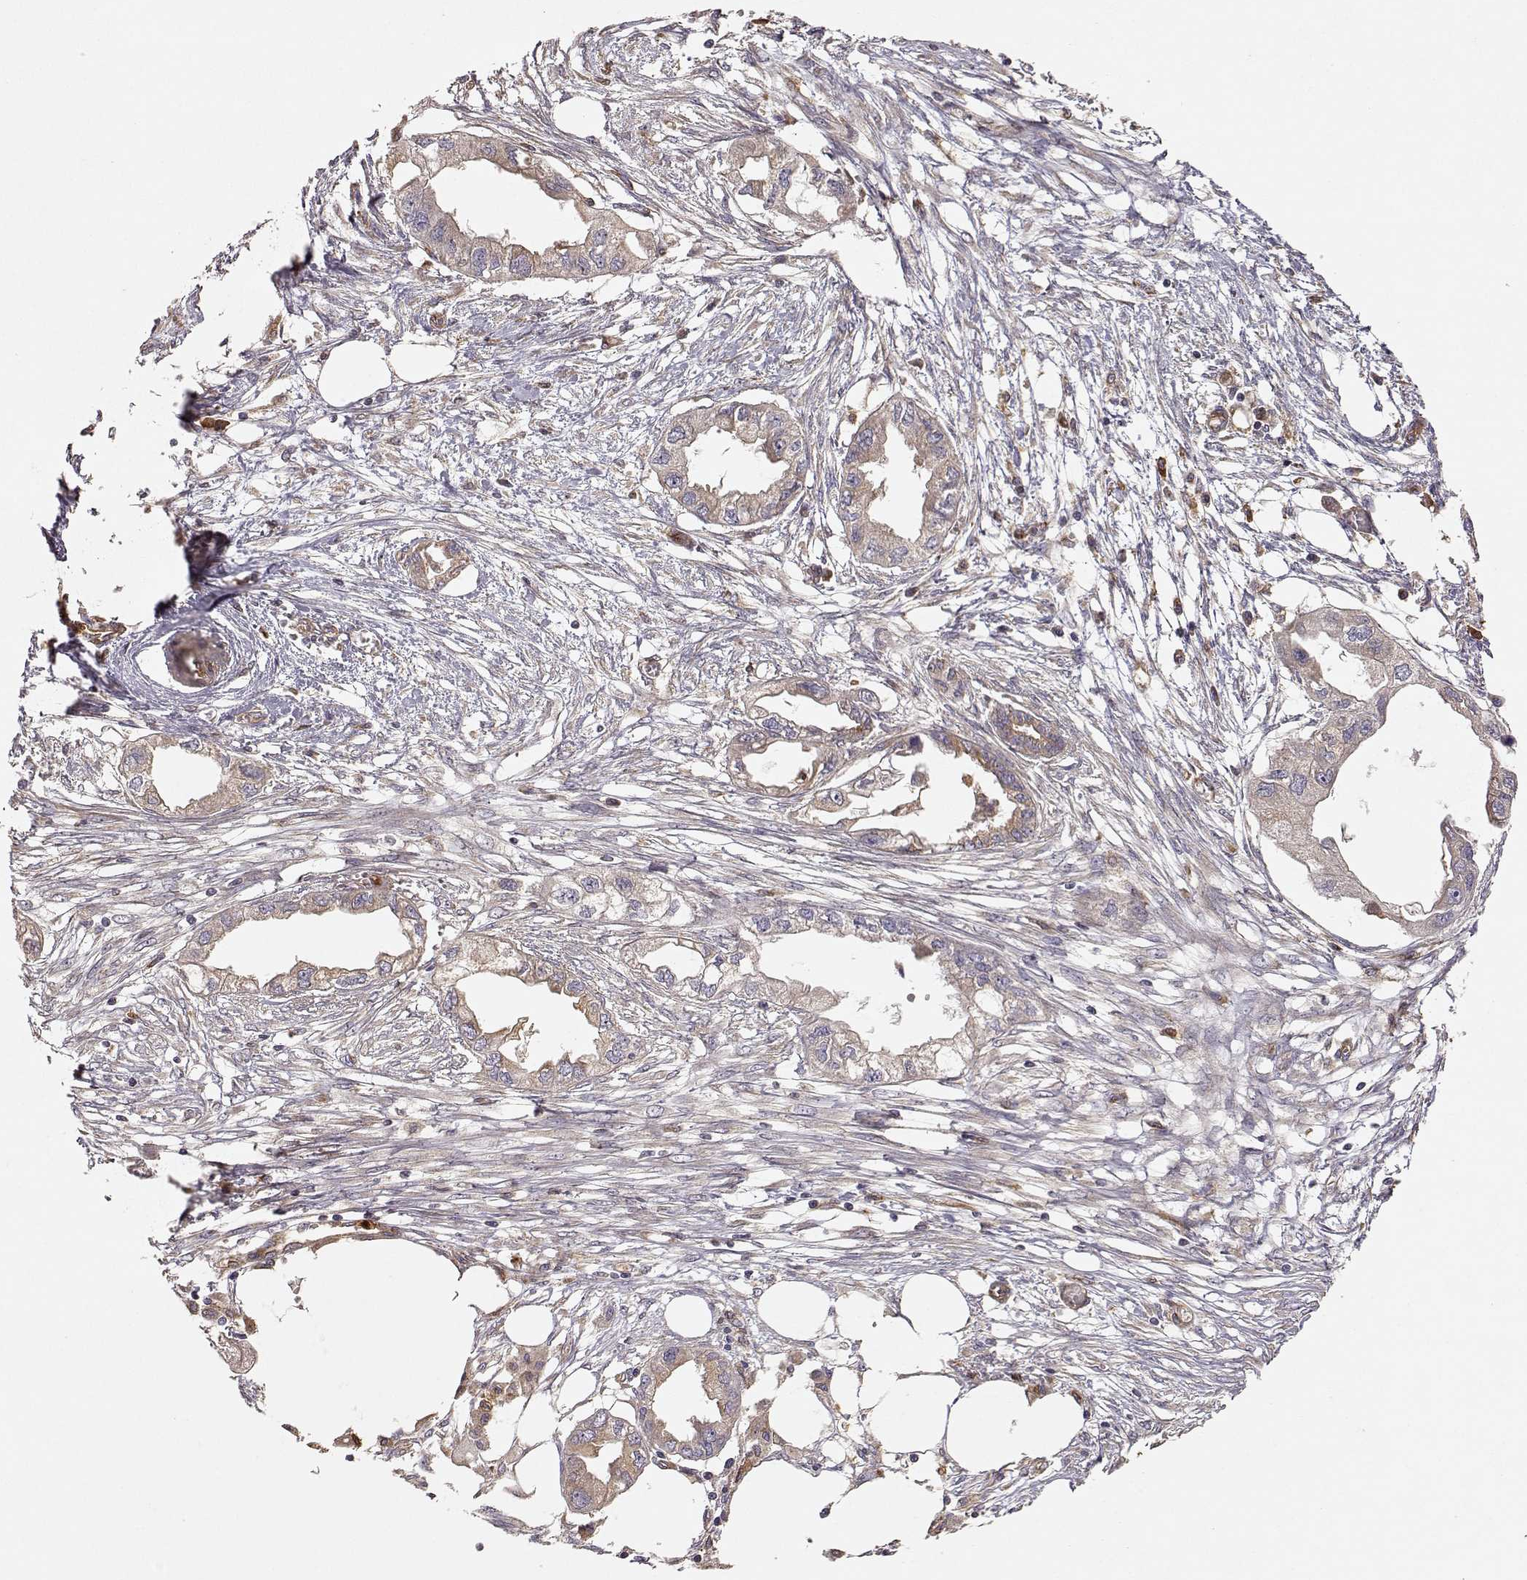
{"staining": {"intensity": "weak", "quantity": ">75%", "location": "cytoplasmic/membranous"}, "tissue": "endometrial cancer", "cell_type": "Tumor cells", "image_type": "cancer", "snomed": [{"axis": "morphology", "description": "Adenocarcinoma, NOS"}, {"axis": "morphology", "description": "Adenocarcinoma, metastatic, NOS"}, {"axis": "topography", "description": "Adipose tissue"}, {"axis": "topography", "description": "Endometrium"}], "caption": "Immunohistochemical staining of human adenocarcinoma (endometrial) exhibits low levels of weak cytoplasmic/membranous staining in approximately >75% of tumor cells.", "gene": "ARHGEF2", "patient": {"sex": "female", "age": 67}}